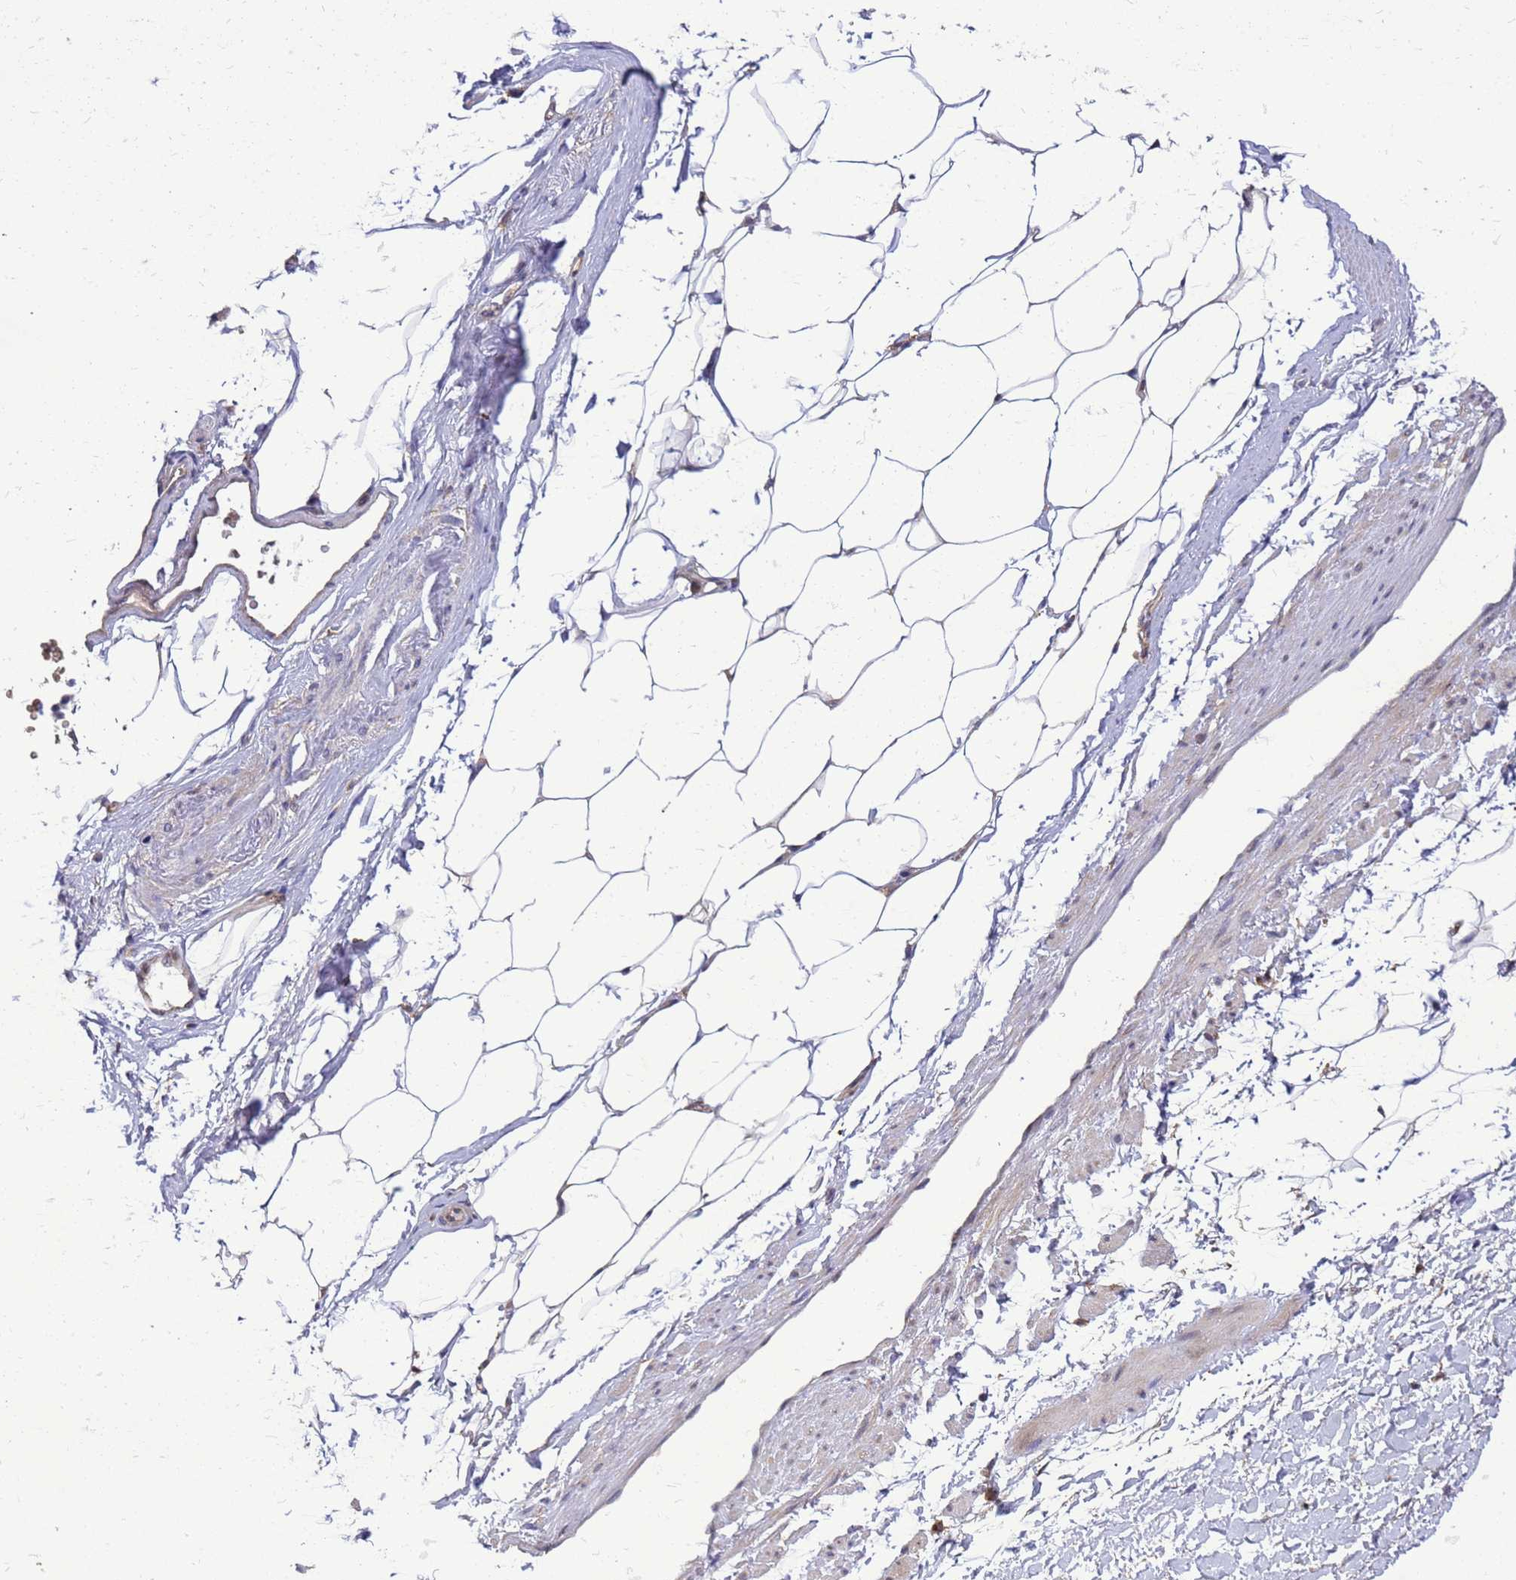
{"staining": {"intensity": "negative", "quantity": "none", "location": "none"}, "tissue": "adipose tissue", "cell_type": "Adipocytes", "image_type": "normal", "snomed": [{"axis": "morphology", "description": "Normal tissue, NOS"}, {"axis": "morphology", "description": "Adenocarcinoma, Low grade"}, {"axis": "topography", "description": "Prostate"}, {"axis": "topography", "description": "Peripheral nerve tissue"}], "caption": "IHC micrograph of normal adipose tissue: adipose tissue stained with DAB (3,3'-diaminobenzidine) displays no significant protein positivity in adipocytes. The staining was performed using DAB to visualize the protein expression in brown, while the nuclei were stained in blue with hematoxylin (Magnification: 20x).", "gene": "EIF4EBP3", "patient": {"sex": "male", "age": 63}}